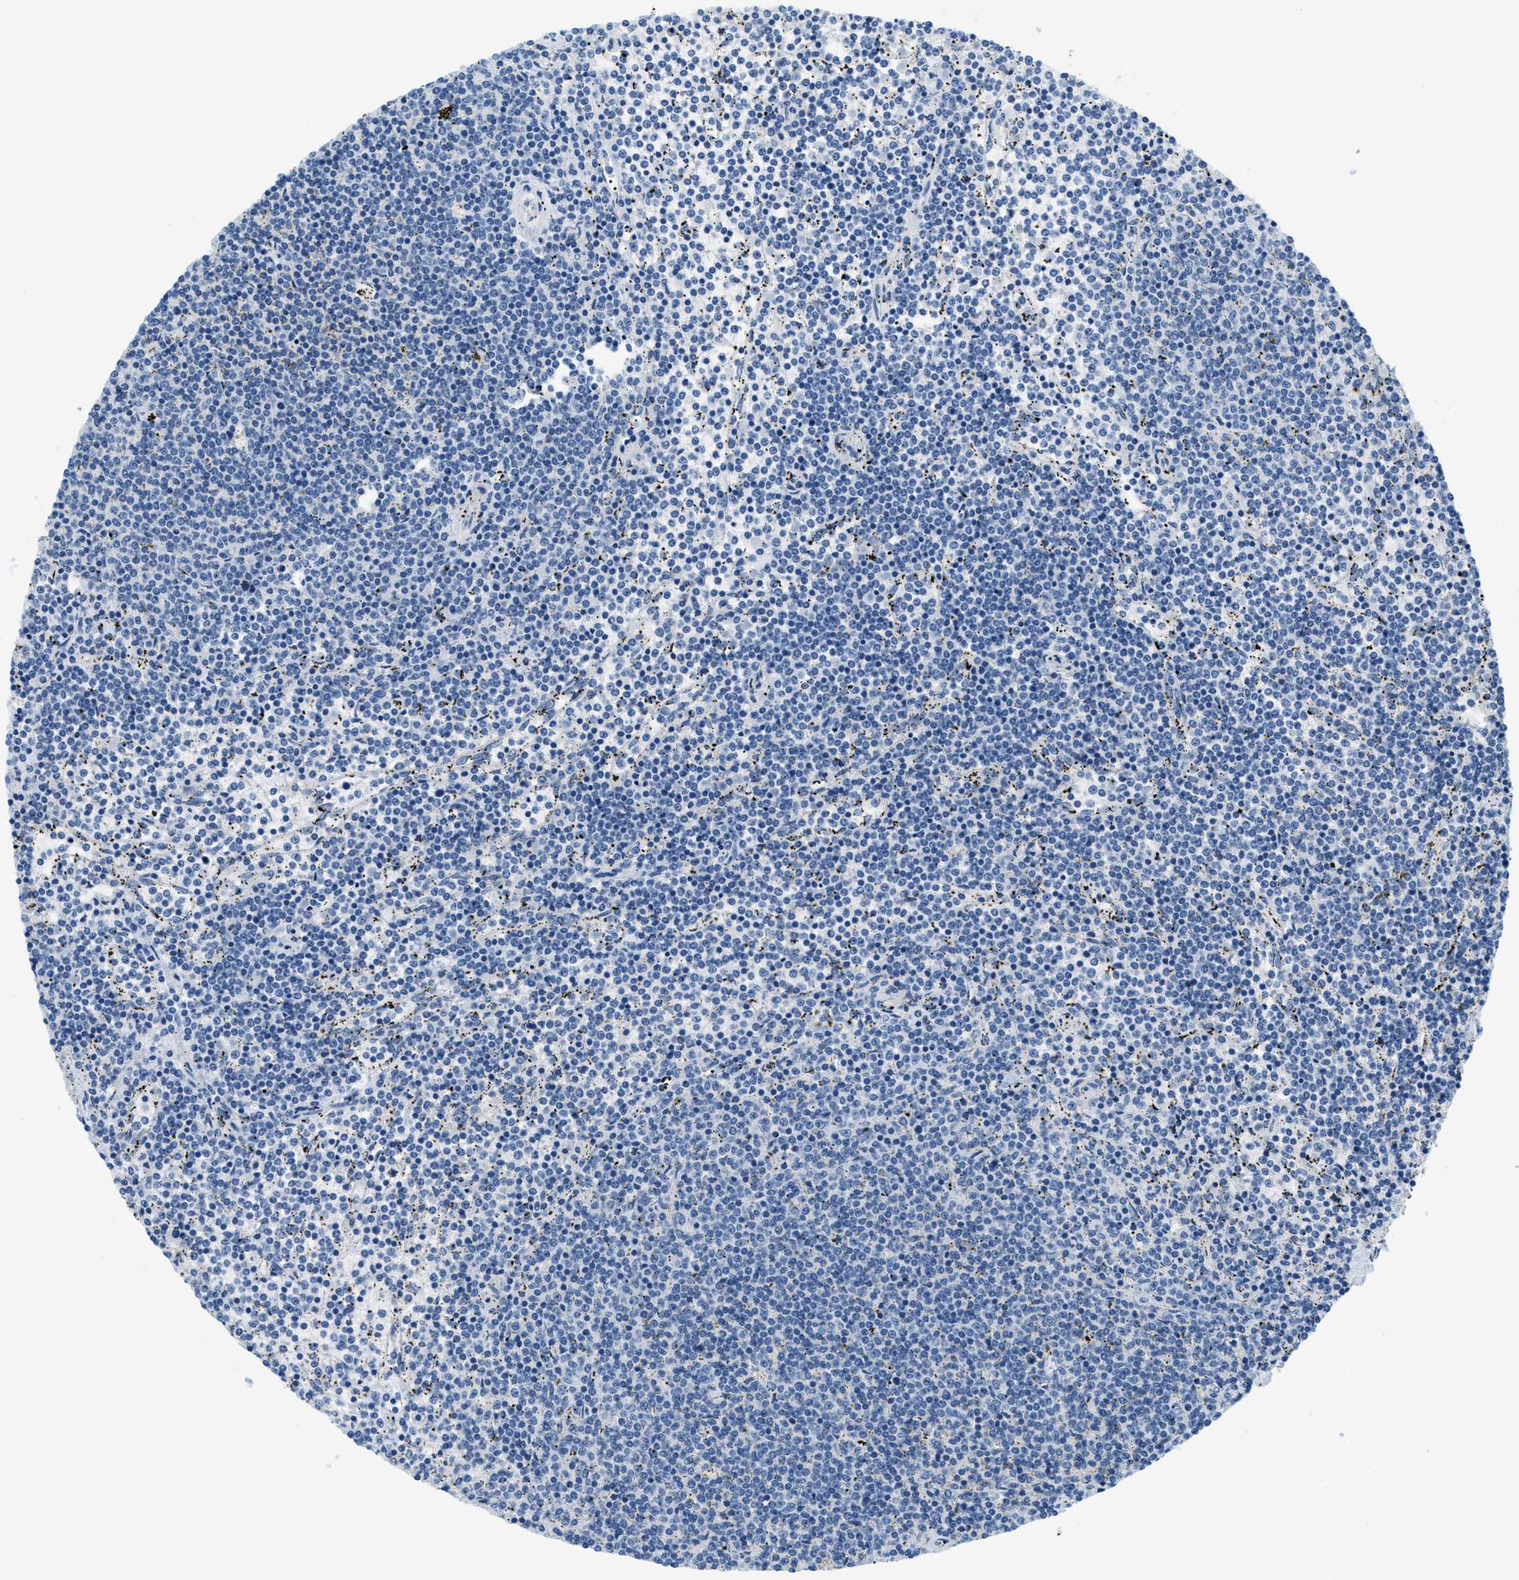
{"staining": {"intensity": "negative", "quantity": "none", "location": "none"}, "tissue": "lymphoma", "cell_type": "Tumor cells", "image_type": "cancer", "snomed": [{"axis": "morphology", "description": "Malignant lymphoma, non-Hodgkin's type, Low grade"}, {"axis": "topography", "description": "Spleen"}], "caption": "Immunohistochemistry (IHC) image of human lymphoma stained for a protein (brown), which exhibits no positivity in tumor cells.", "gene": "CYP4X1", "patient": {"sex": "female", "age": 50}}